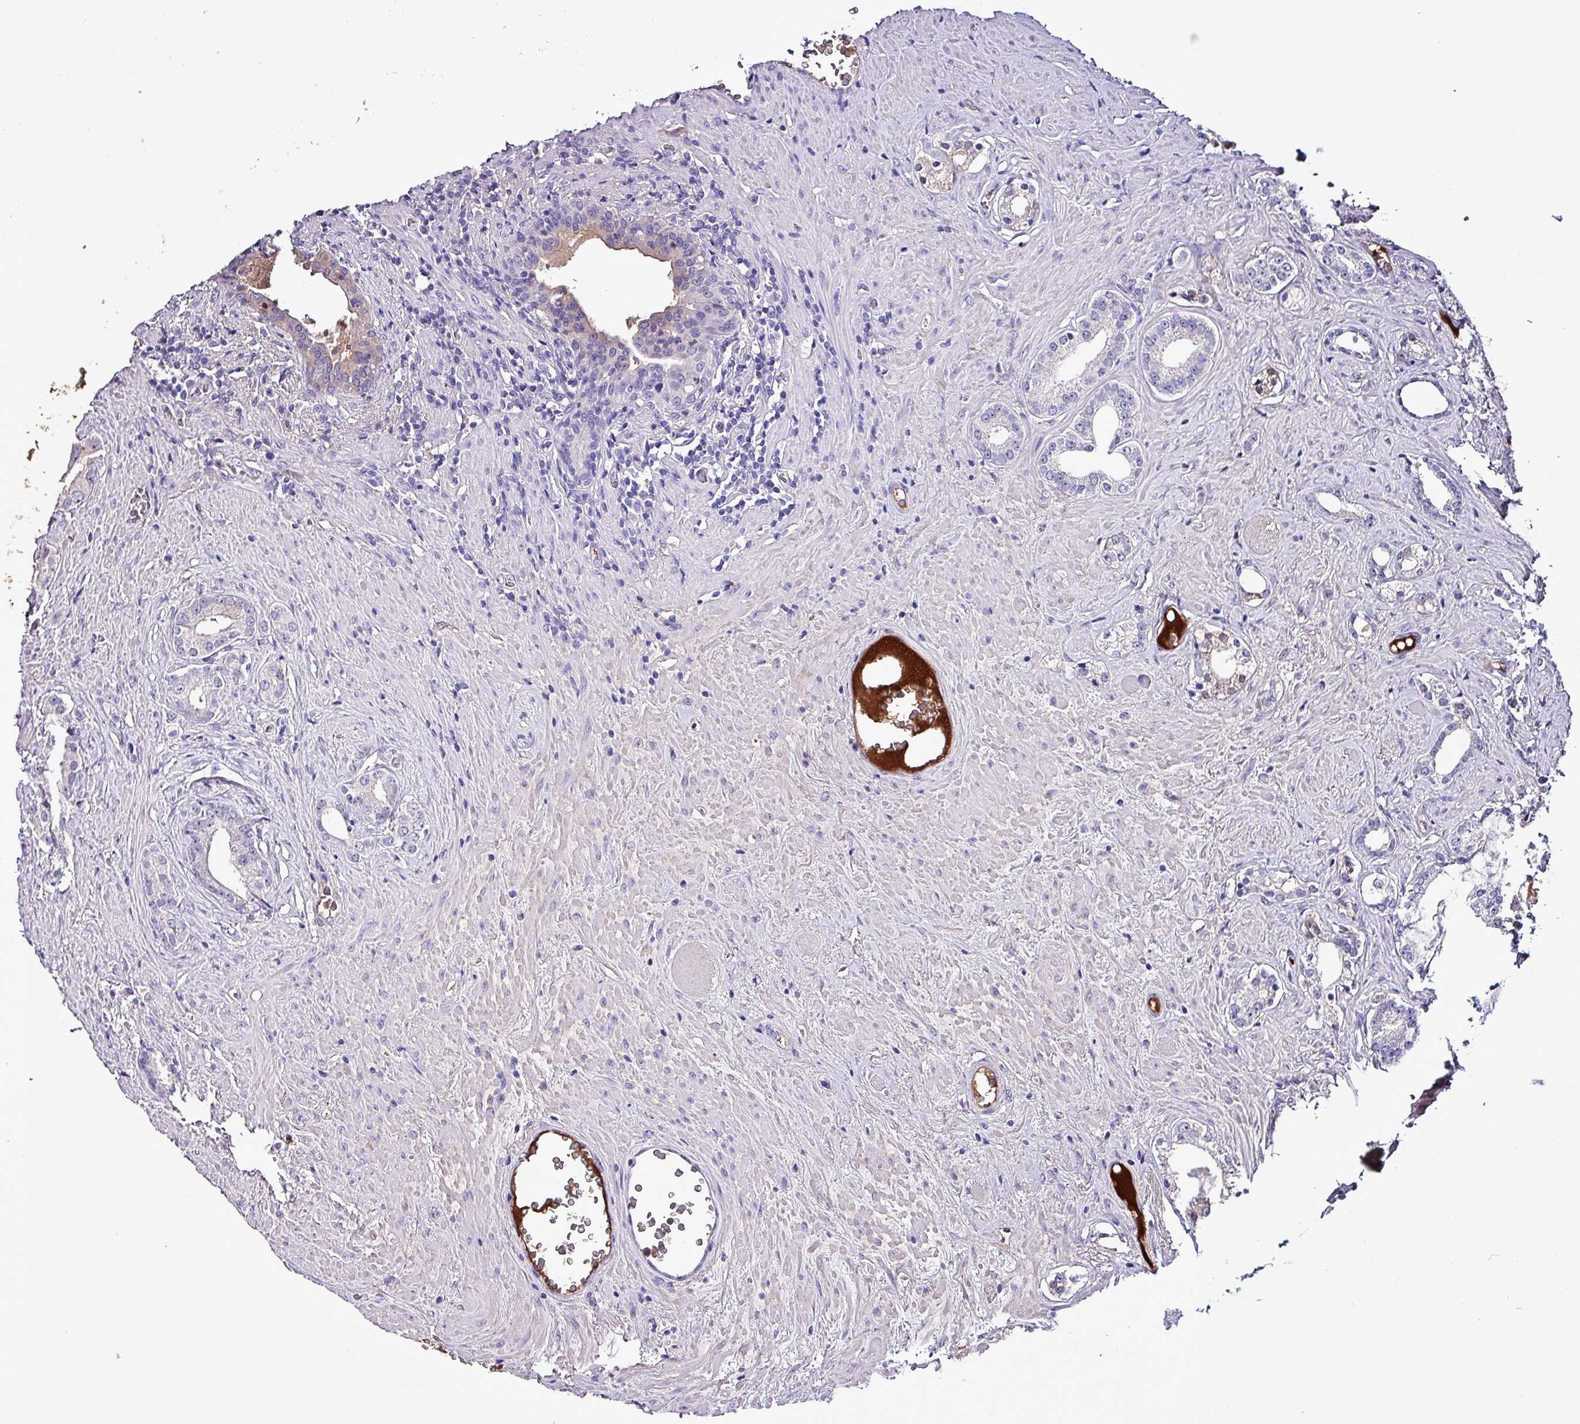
{"staining": {"intensity": "negative", "quantity": "none", "location": "none"}, "tissue": "prostate cancer", "cell_type": "Tumor cells", "image_type": "cancer", "snomed": [{"axis": "morphology", "description": "Adenocarcinoma, Low grade"}, {"axis": "topography", "description": "Prostate"}], "caption": "An image of prostate cancer stained for a protein shows no brown staining in tumor cells.", "gene": "HP", "patient": {"sex": "male", "age": 71}}